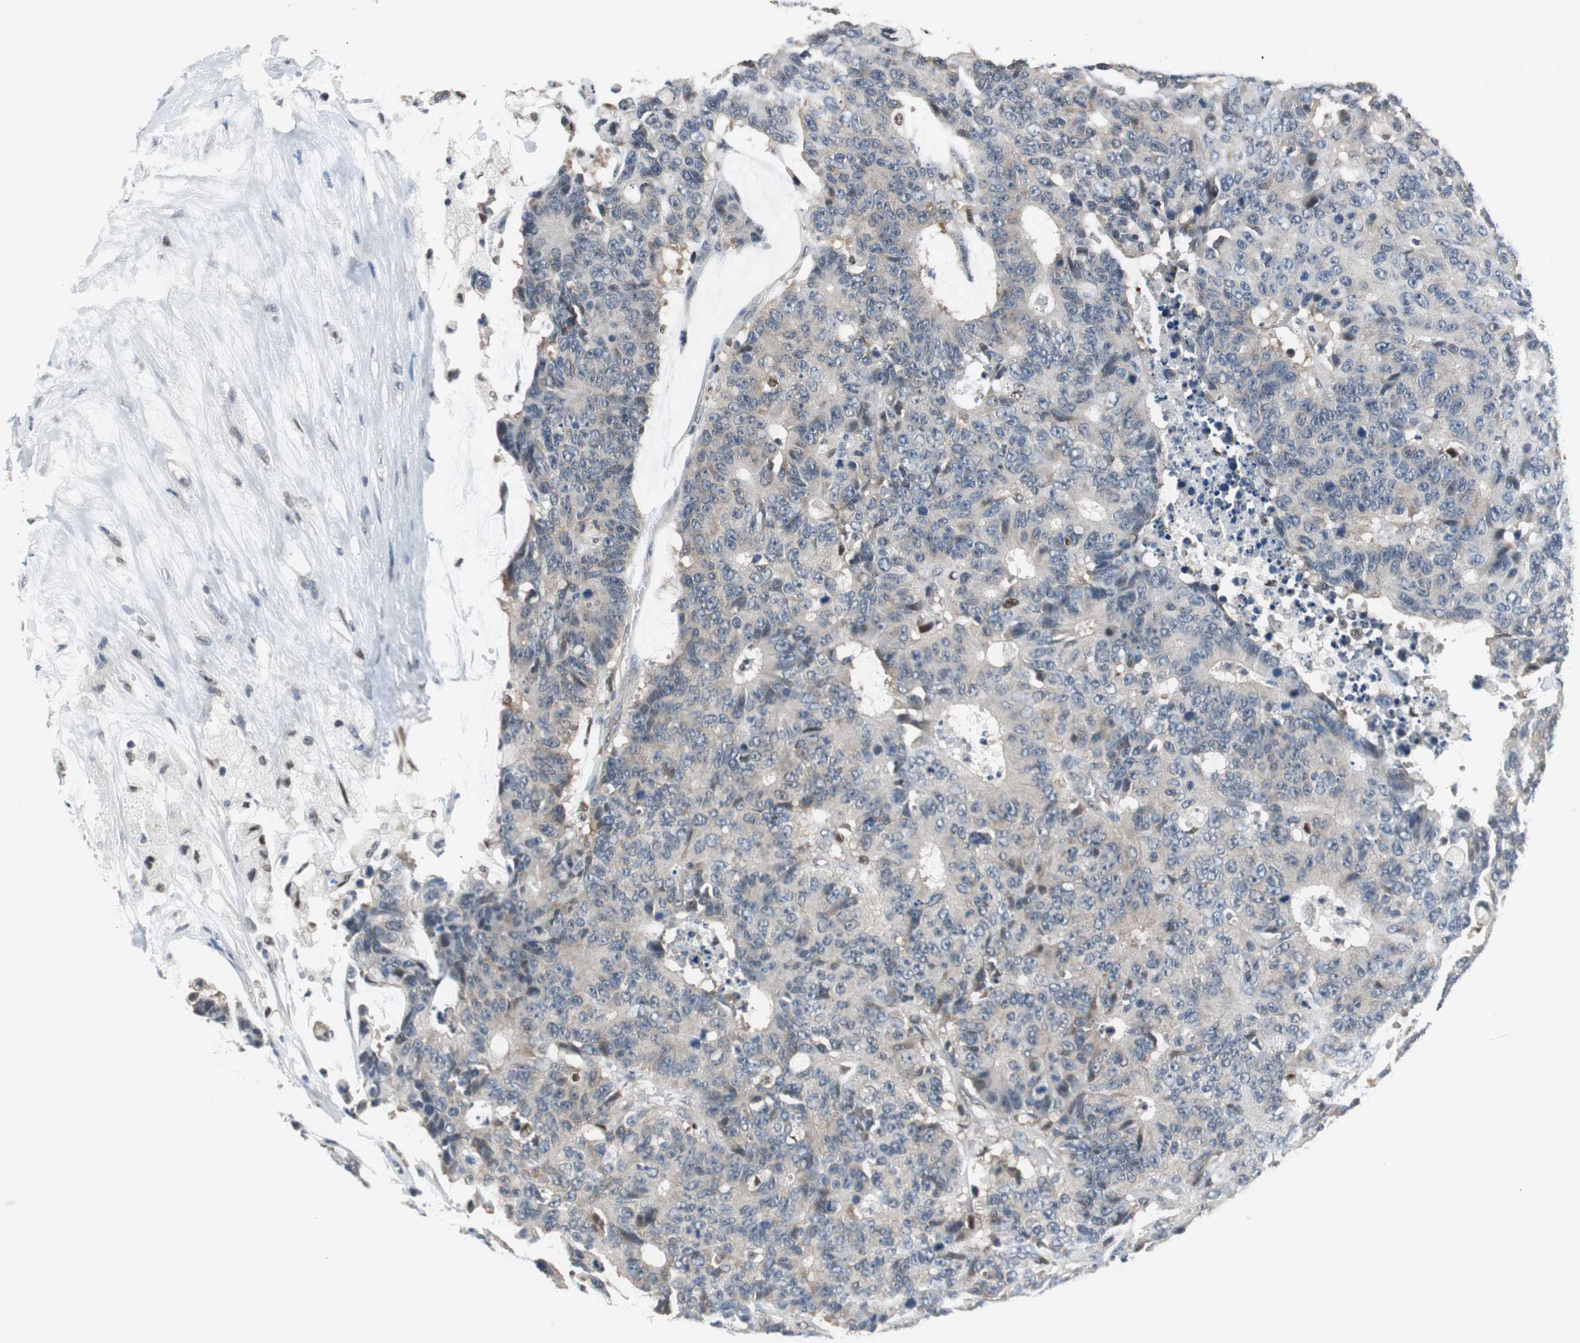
{"staining": {"intensity": "weak", "quantity": "<25%", "location": "cytoplasmic/membranous"}, "tissue": "colorectal cancer", "cell_type": "Tumor cells", "image_type": "cancer", "snomed": [{"axis": "morphology", "description": "Adenocarcinoma, NOS"}, {"axis": "topography", "description": "Colon"}], "caption": "Immunohistochemistry photomicrograph of neoplastic tissue: colorectal cancer stained with DAB shows no significant protein expression in tumor cells.", "gene": "MAFB", "patient": {"sex": "female", "age": 86}}